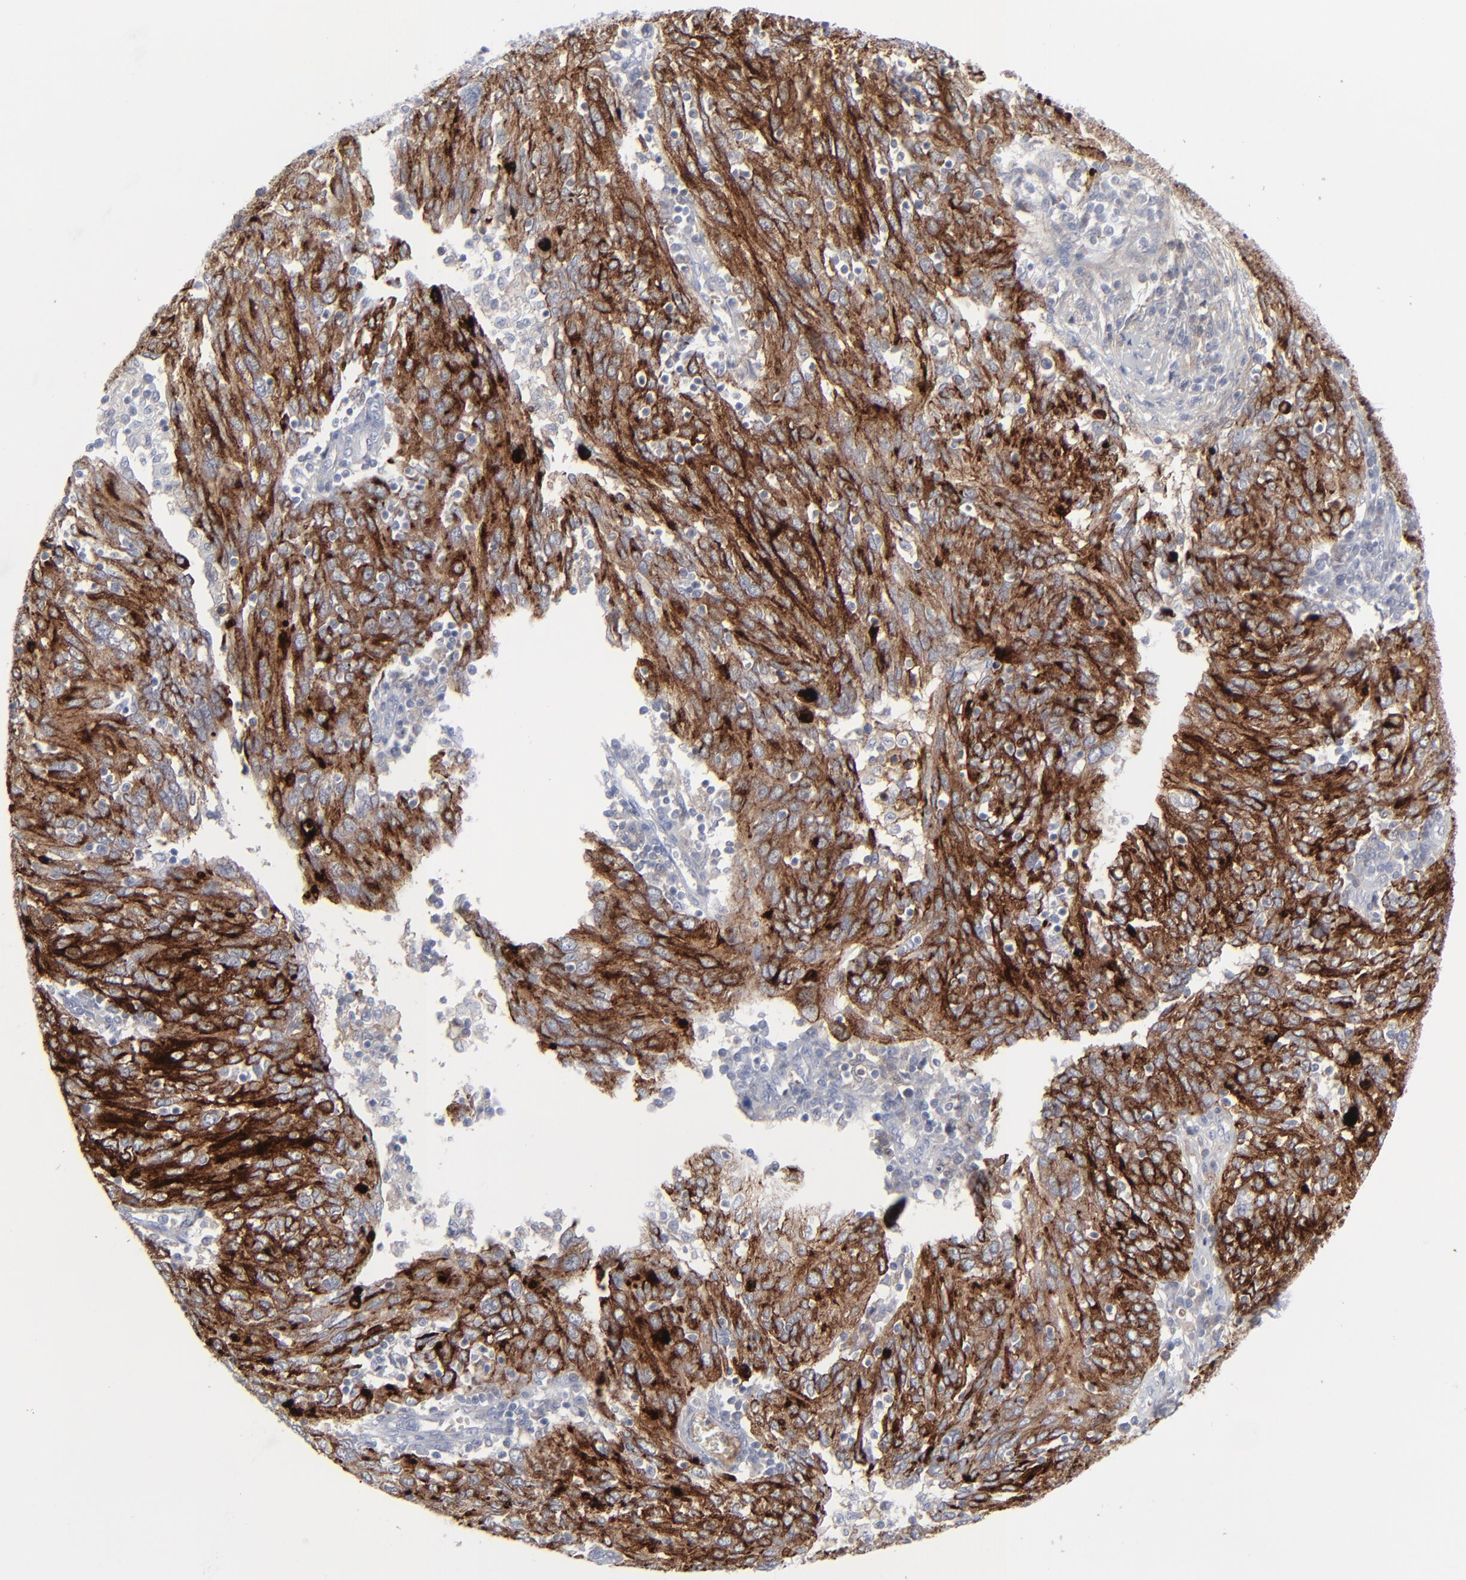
{"staining": {"intensity": "strong", "quantity": ">75%", "location": "cytoplasmic/membranous"}, "tissue": "ovarian cancer", "cell_type": "Tumor cells", "image_type": "cancer", "snomed": [{"axis": "morphology", "description": "Carcinoma, endometroid"}, {"axis": "topography", "description": "Ovary"}], "caption": "Strong cytoplasmic/membranous protein positivity is identified in approximately >75% of tumor cells in ovarian endometroid carcinoma.", "gene": "MSLN", "patient": {"sex": "female", "age": 50}}